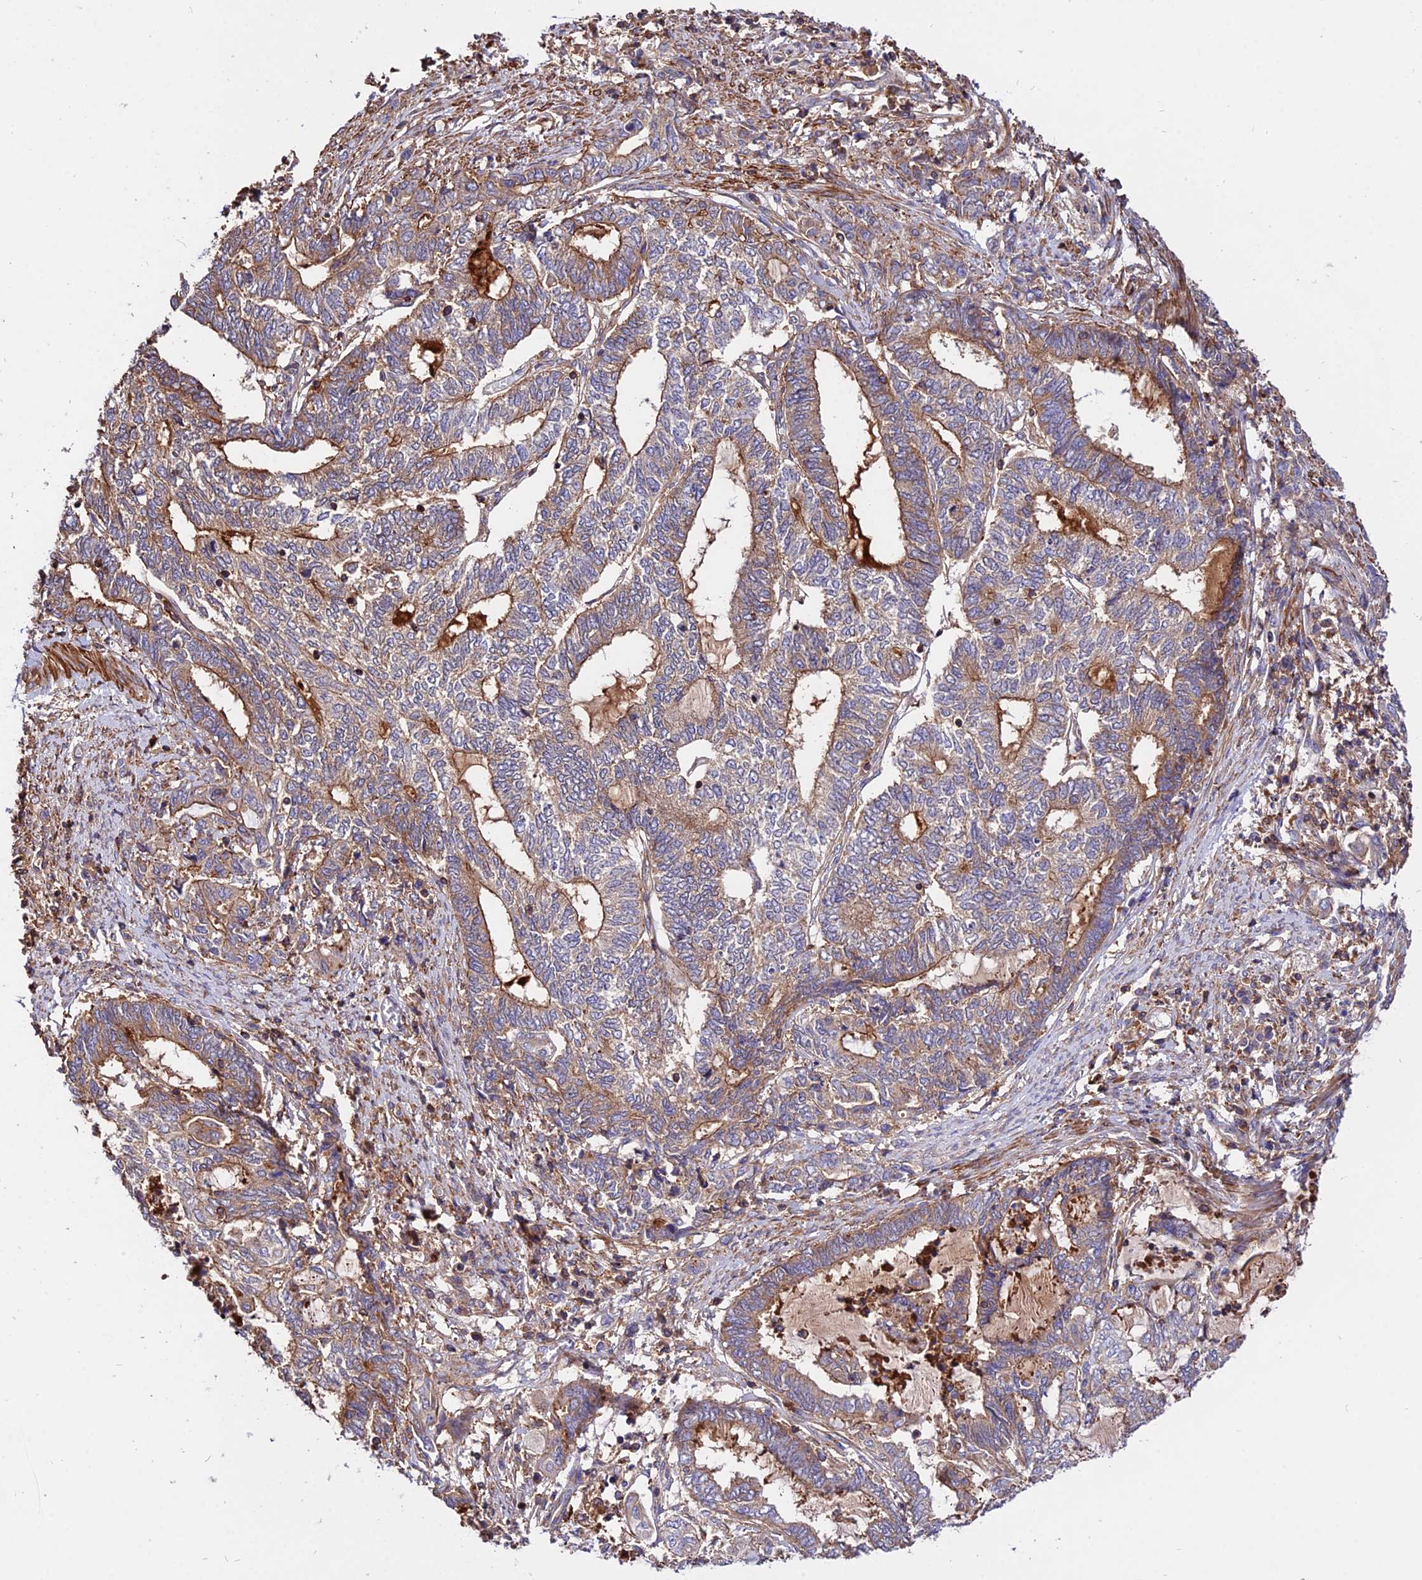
{"staining": {"intensity": "moderate", "quantity": "25%-75%", "location": "cytoplasmic/membranous"}, "tissue": "endometrial cancer", "cell_type": "Tumor cells", "image_type": "cancer", "snomed": [{"axis": "morphology", "description": "Adenocarcinoma, NOS"}, {"axis": "topography", "description": "Uterus"}, {"axis": "topography", "description": "Endometrium"}], "caption": "Protein expression analysis of human endometrial adenocarcinoma reveals moderate cytoplasmic/membranous positivity in about 25%-75% of tumor cells.", "gene": "PYM1", "patient": {"sex": "female", "age": 70}}